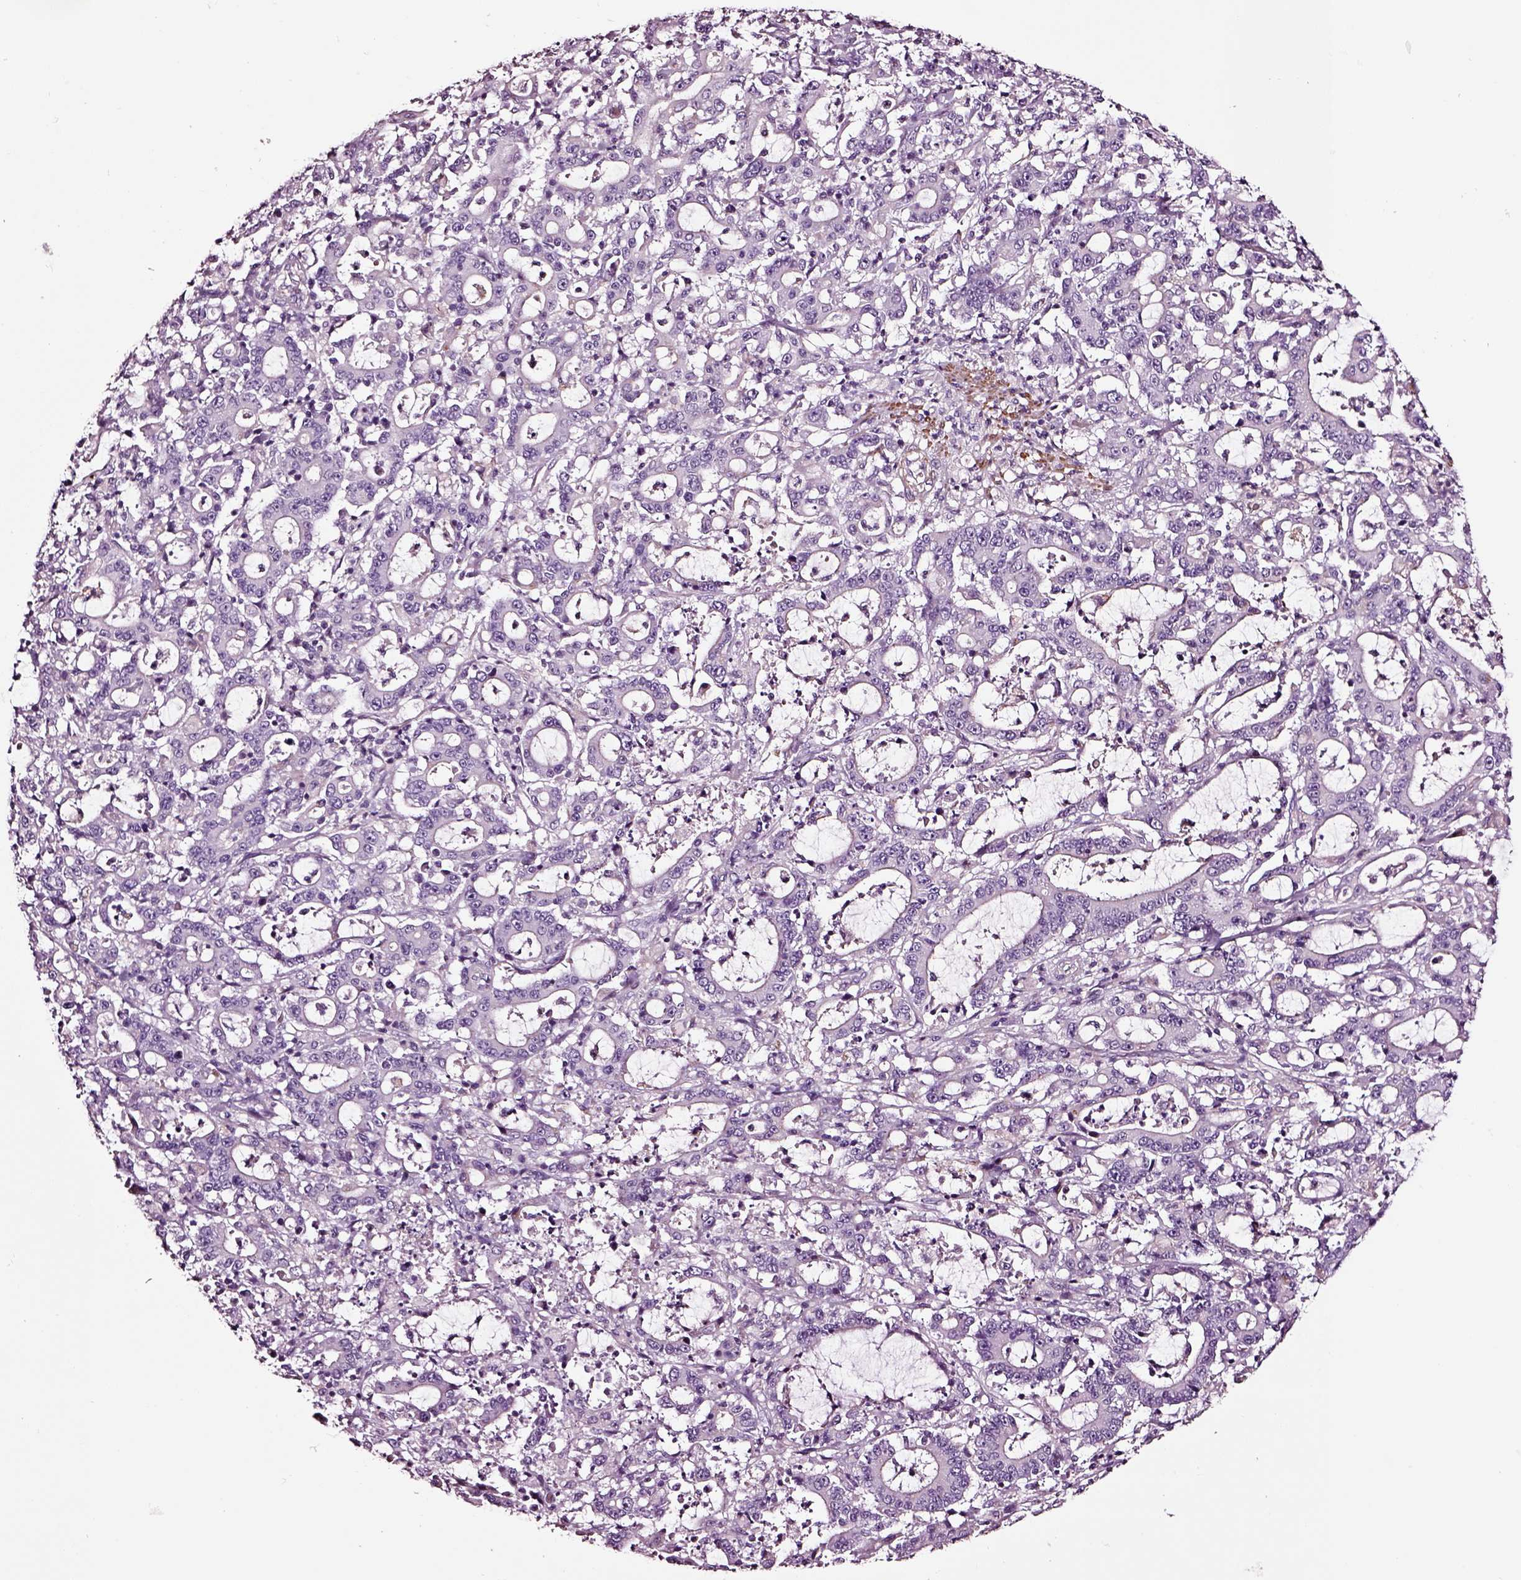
{"staining": {"intensity": "negative", "quantity": "none", "location": "none"}, "tissue": "stomach cancer", "cell_type": "Tumor cells", "image_type": "cancer", "snomed": [{"axis": "morphology", "description": "Adenocarcinoma, NOS"}, {"axis": "topography", "description": "Stomach, upper"}], "caption": "Immunohistochemistry (IHC) micrograph of stomach adenocarcinoma stained for a protein (brown), which displays no positivity in tumor cells.", "gene": "SOX10", "patient": {"sex": "male", "age": 68}}